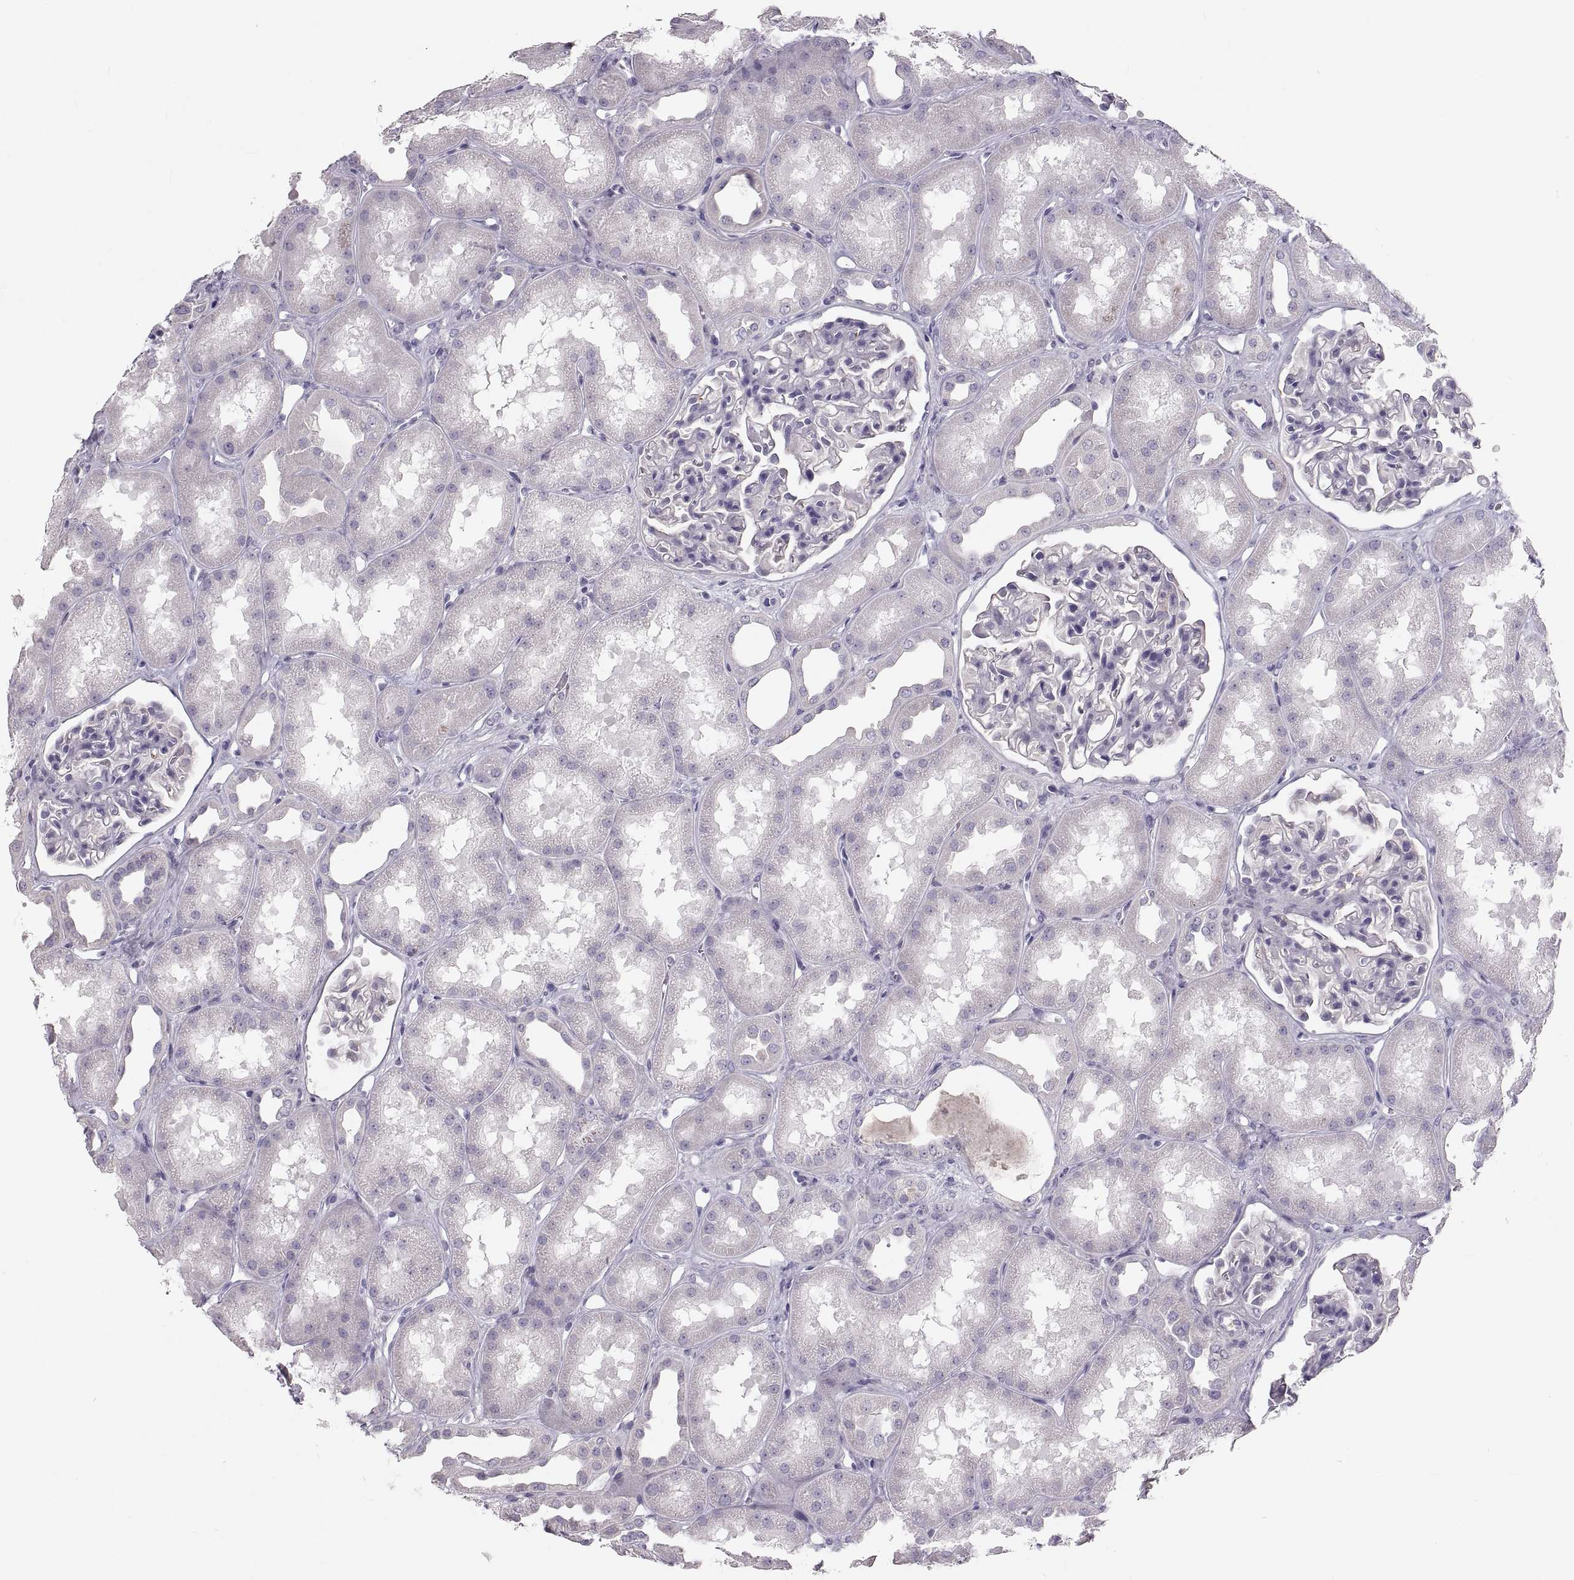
{"staining": {"intensity": "negative", "quantity": "none", "location": "none"}, "tissue": "kidney", "cell_type": "Cells in glomeruli", "image_type": "normal", "snomed": [{"axis": "morphology", "description": "Normal tissue, NOS"}, {"axis": "topography", "description": "Kidney"}], "caption": "The image reveals no significant staining in cells in glomeruli of kidney.", "gene": "RUNDC3A", "patient": {"sex": "male", "age": 61}}